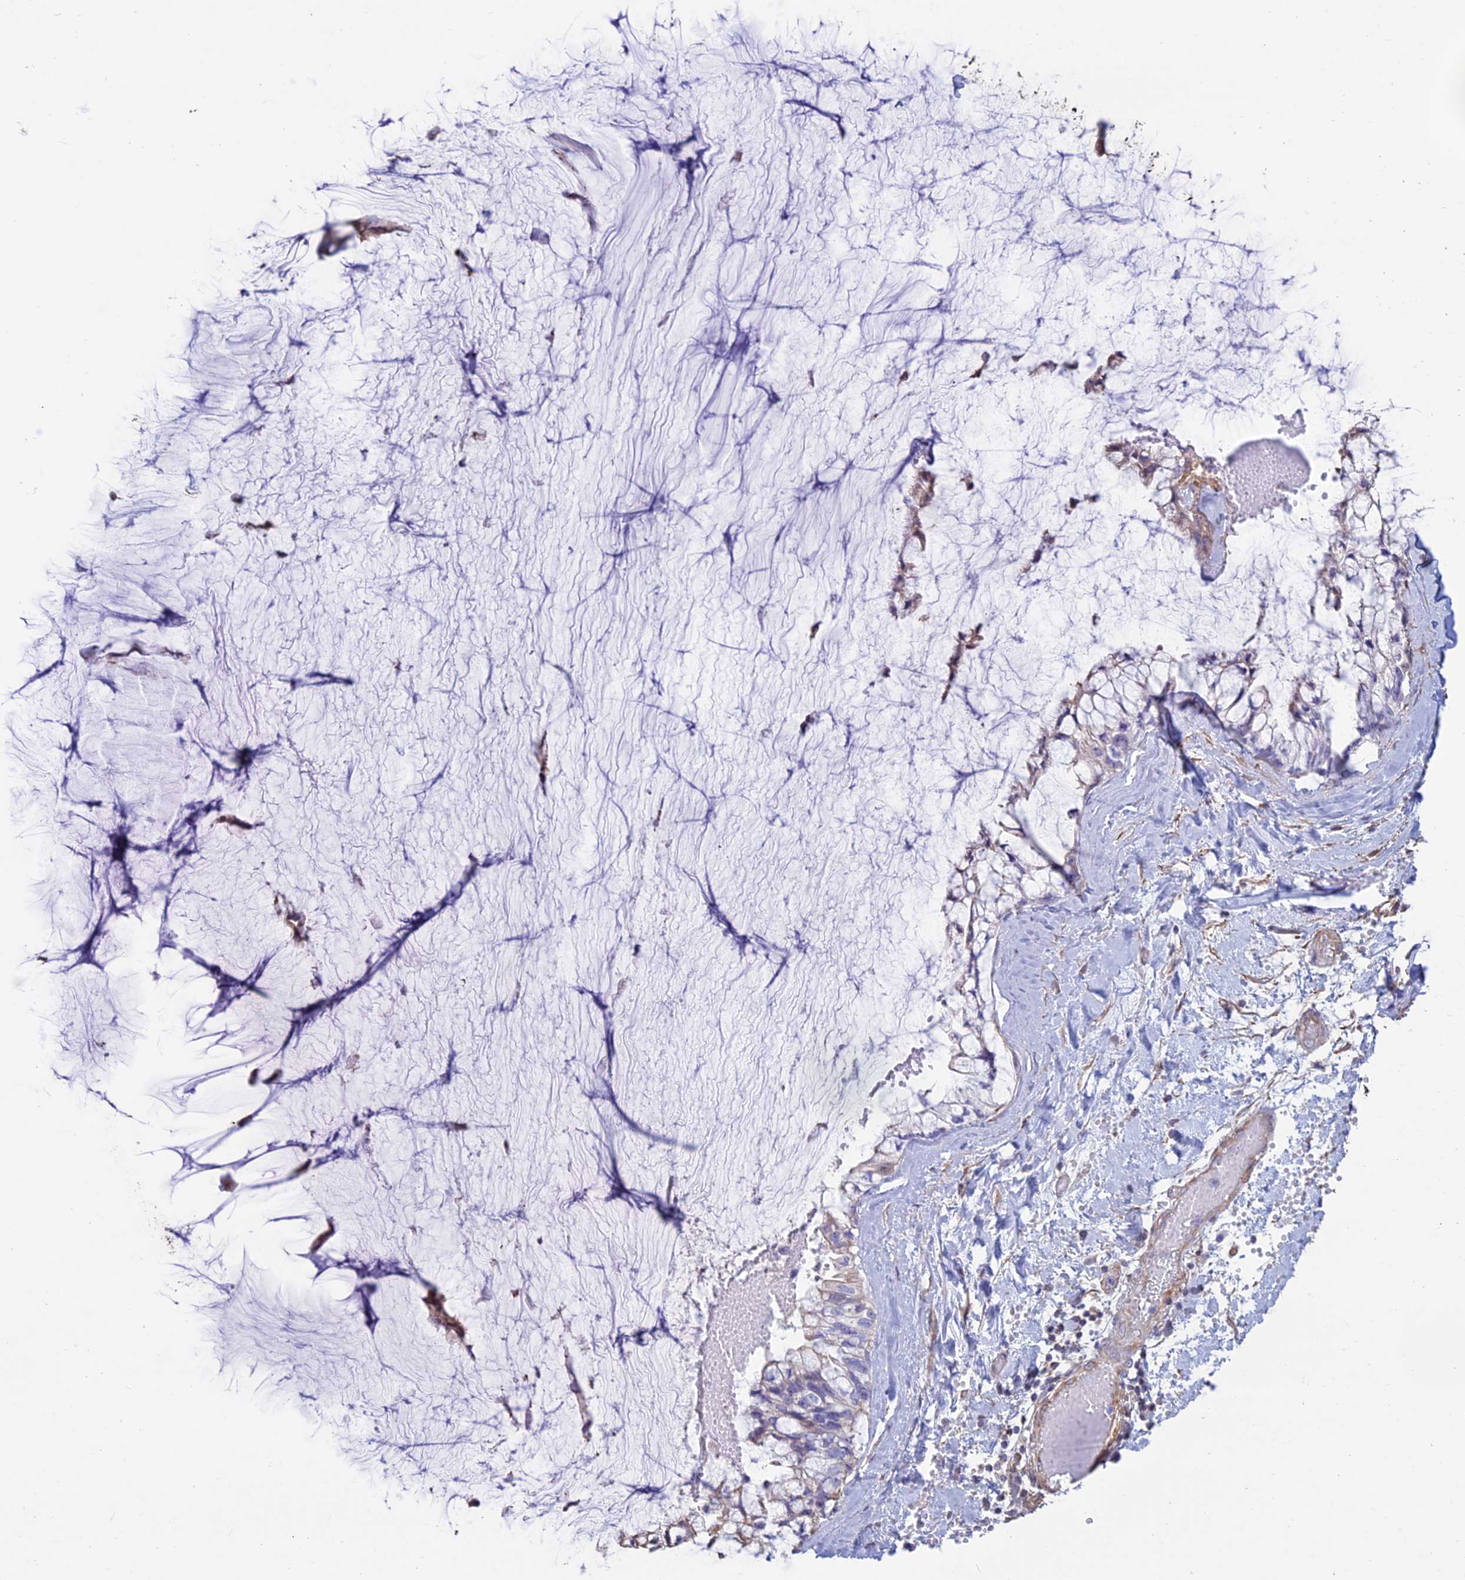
{"staining": {"intensity": "weak", "quantity": "<25%", "location": "cytoplasmic/membranous"}, "tissue": "ovarian cancer", "cell_type": "Tumor cells", "image_type": "cancer", "snomed": [{"axis": "morphology", "description": "Cystadenocarcinoma, mucinous, NOS"}, {"axis": "topography", "description": "Ovary"}], "caption": "Tumor cells are negative for brown protein staining in ovarian mucinous cystadenocarcinoma.", "gene": "CCDC148", "patient": {"sex": "female", "age": 39}}